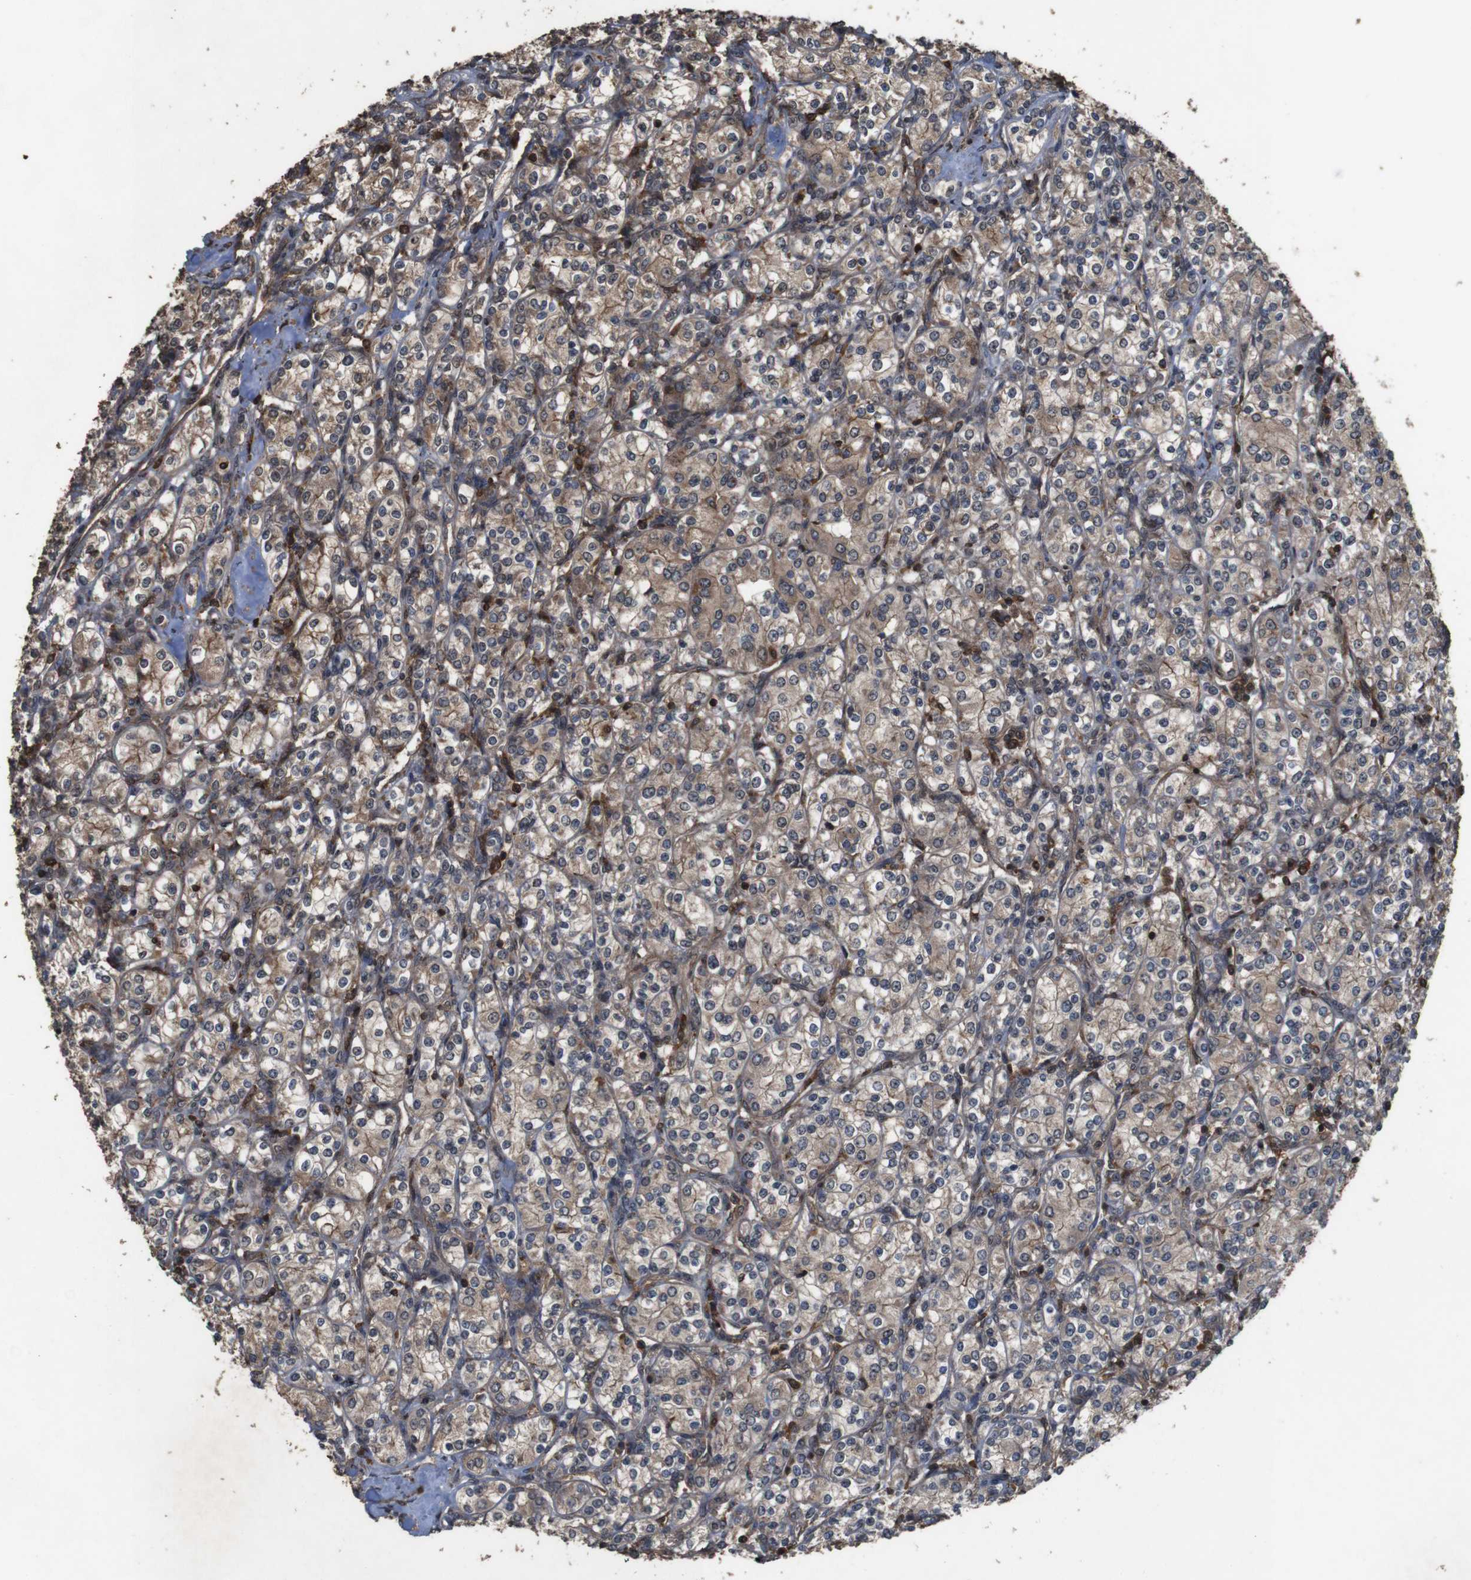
{"staining": {"intensity": "moderate", "quantity": ">75%", "location": "cytoplasmic/membranous"}, "tissue": "renal cancer", "cell_type": "Tumor cells", "image_type": "cancer", "snomed": [{"axis": "morphology", "description": "Adenocarcinoma, NOS"}, {"axis": "topography", "description": "Kidney"}], "caption": "The histopathology image exhibits immunohistochemical staining of renal adenocarcinoma. There is moderate cytoplasmic/membranous expression is identified in approximately >75% of tumor cells.", "gene": "BAG4", "patient": {"sex": "male", "age": 77}}